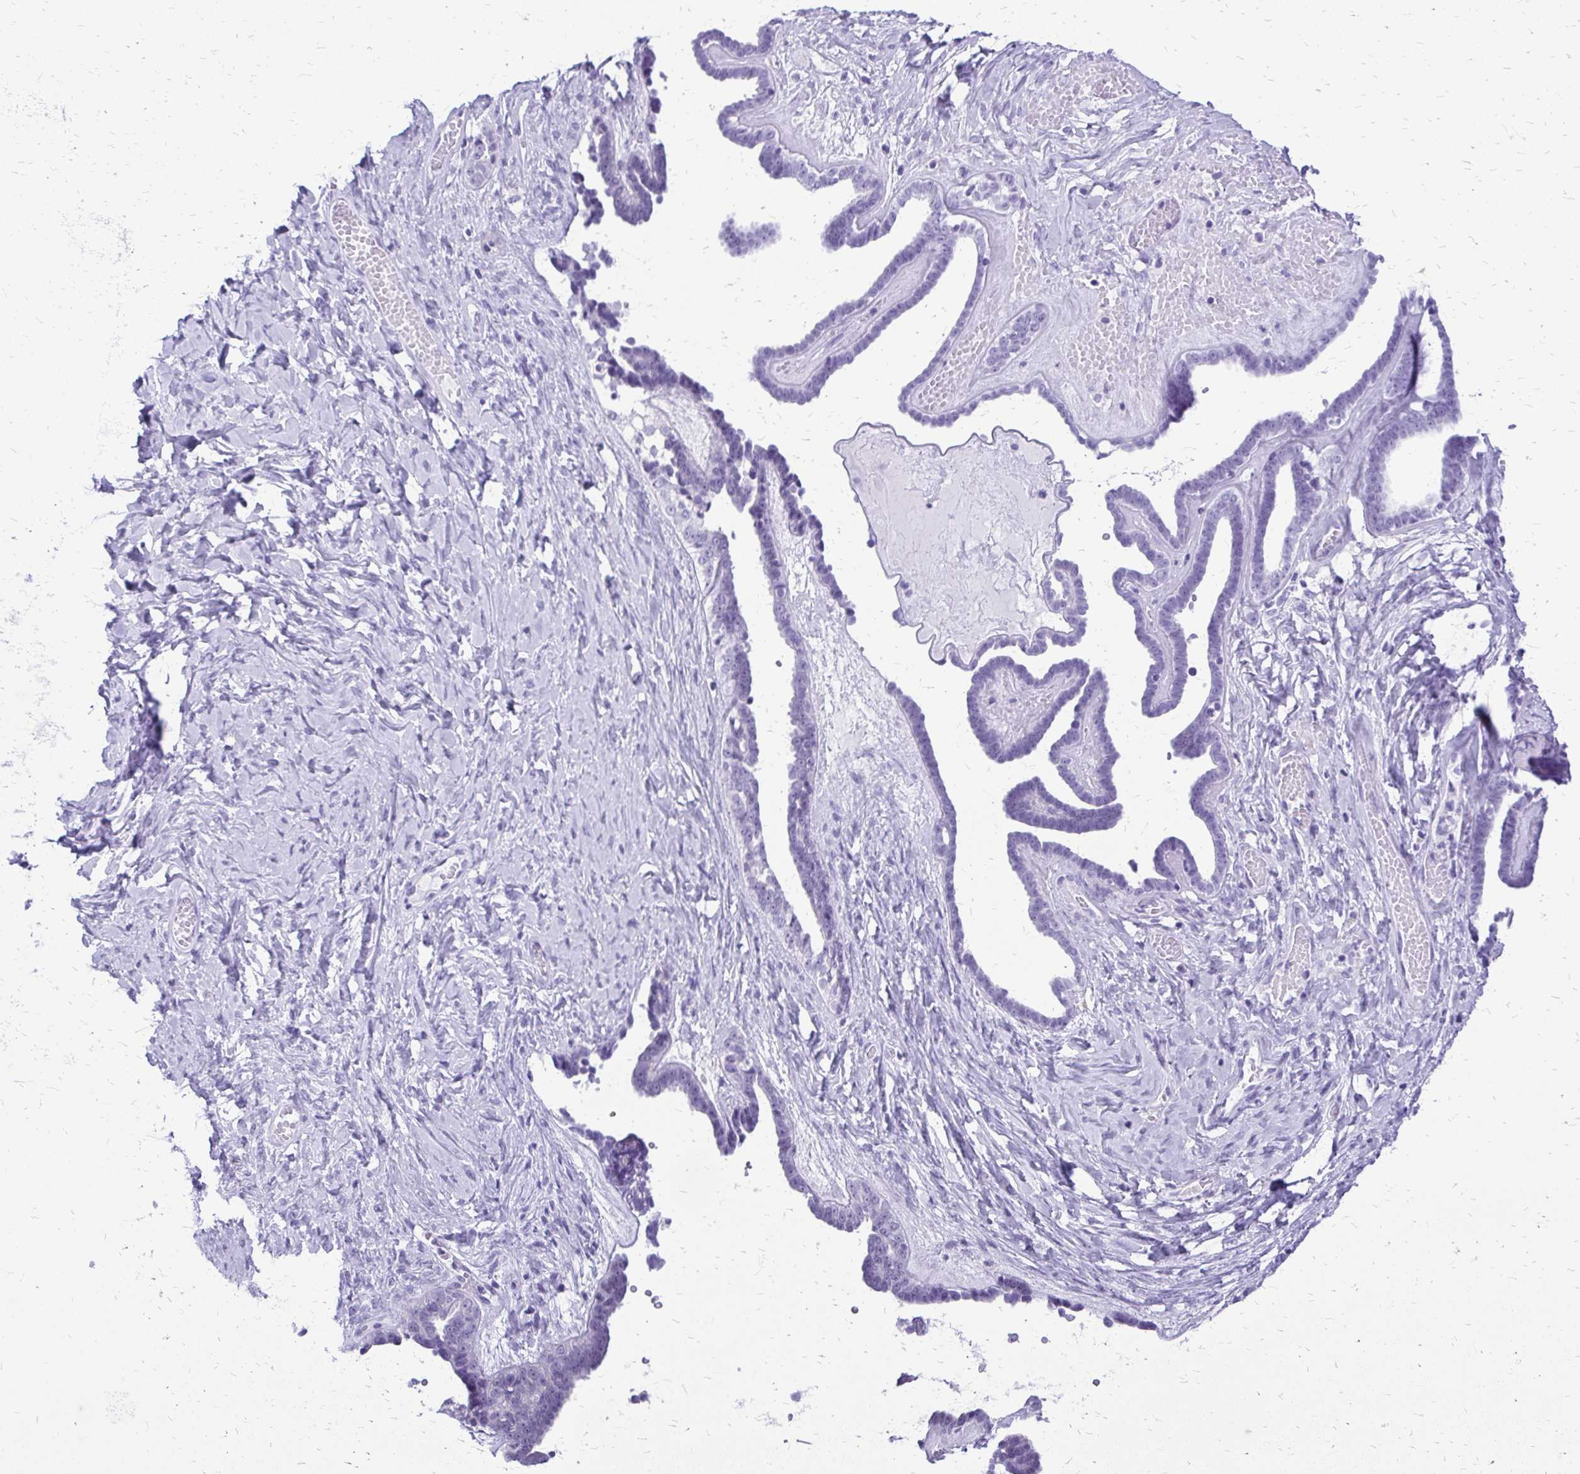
{"staining": {"intensity": "negative", "quantity": "none", "location": "none"}, "tissue": "ovarian cancer", "cell_type": "Tumor cells", "image_type": "cancer", "snomed": [{"axis": "morphology", "description": "Cystadenocarcinoma, serous, NOS"}, {"axis": "topography", "description": "Ovary"}], "caption": "Immunohistochemistry of ovarian cancer (serous cystadenocarcinoma) reveals no positivity in tumor cells. (DAB (3,3'-diaminobenzidine) IHC with hematoxylin counter stain).", "gene": "SLC32A1", "patient": {"sex": "female", "age": 71}}